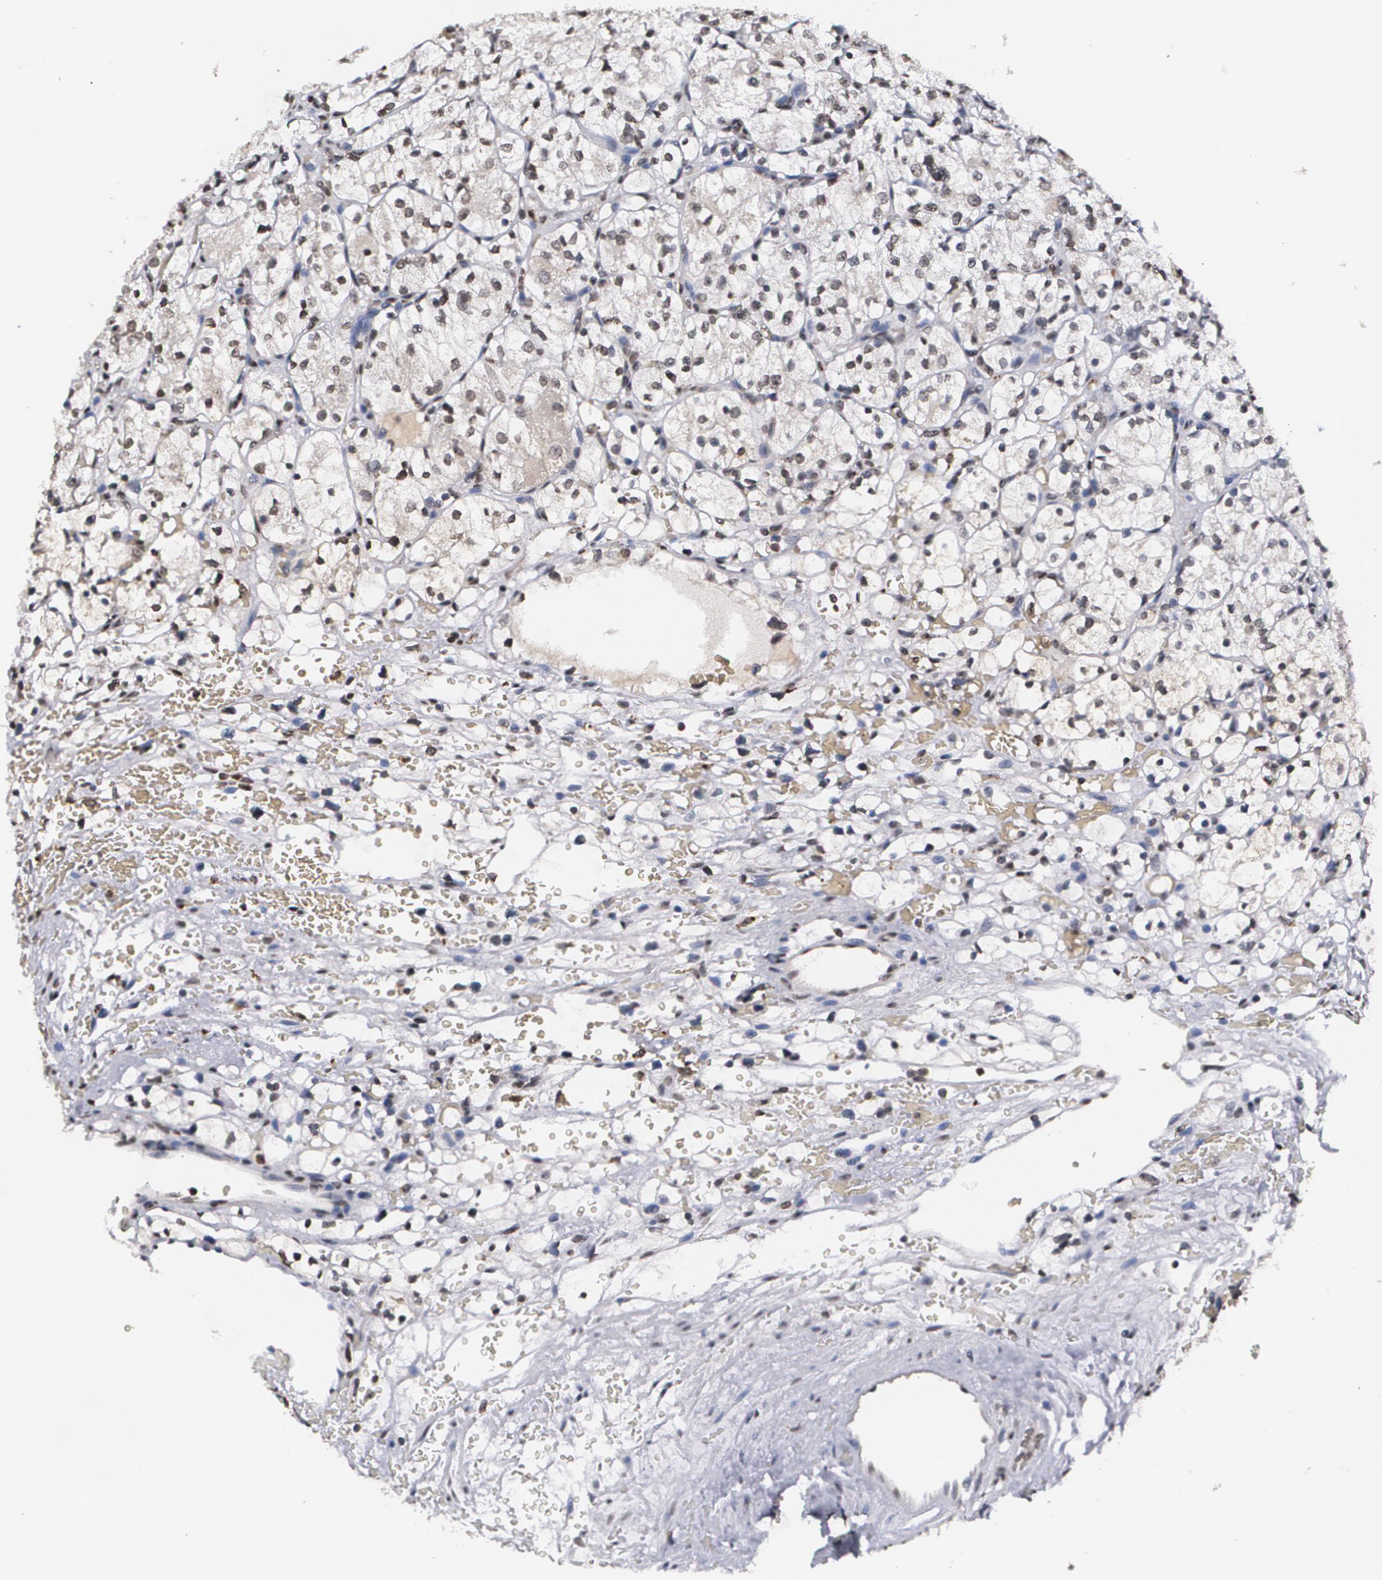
{"staining": {"intensity": "moderate", "quantity": "25%-75%", "location": "nuclear"}, "tissue": "renal cancer", "cell_type": "Tumor cells", "image_type": "cancer", "snomed": [{"axis": "morphology", "description": "Adenocarcinoma, NOS"}, {"axis": "topography", "description": "Kidney"}], "caption": "Immunohistochemistry (IHC) (DAB (3,3'-diaminobenzidine)) staining of renal cancer (adenocarcinoma) demonstrates moderate nuclear protein positivity in about 25%-75% of tumor cells.", "gene": "MVP", "patient": {"sex": "female", "age": 60}}